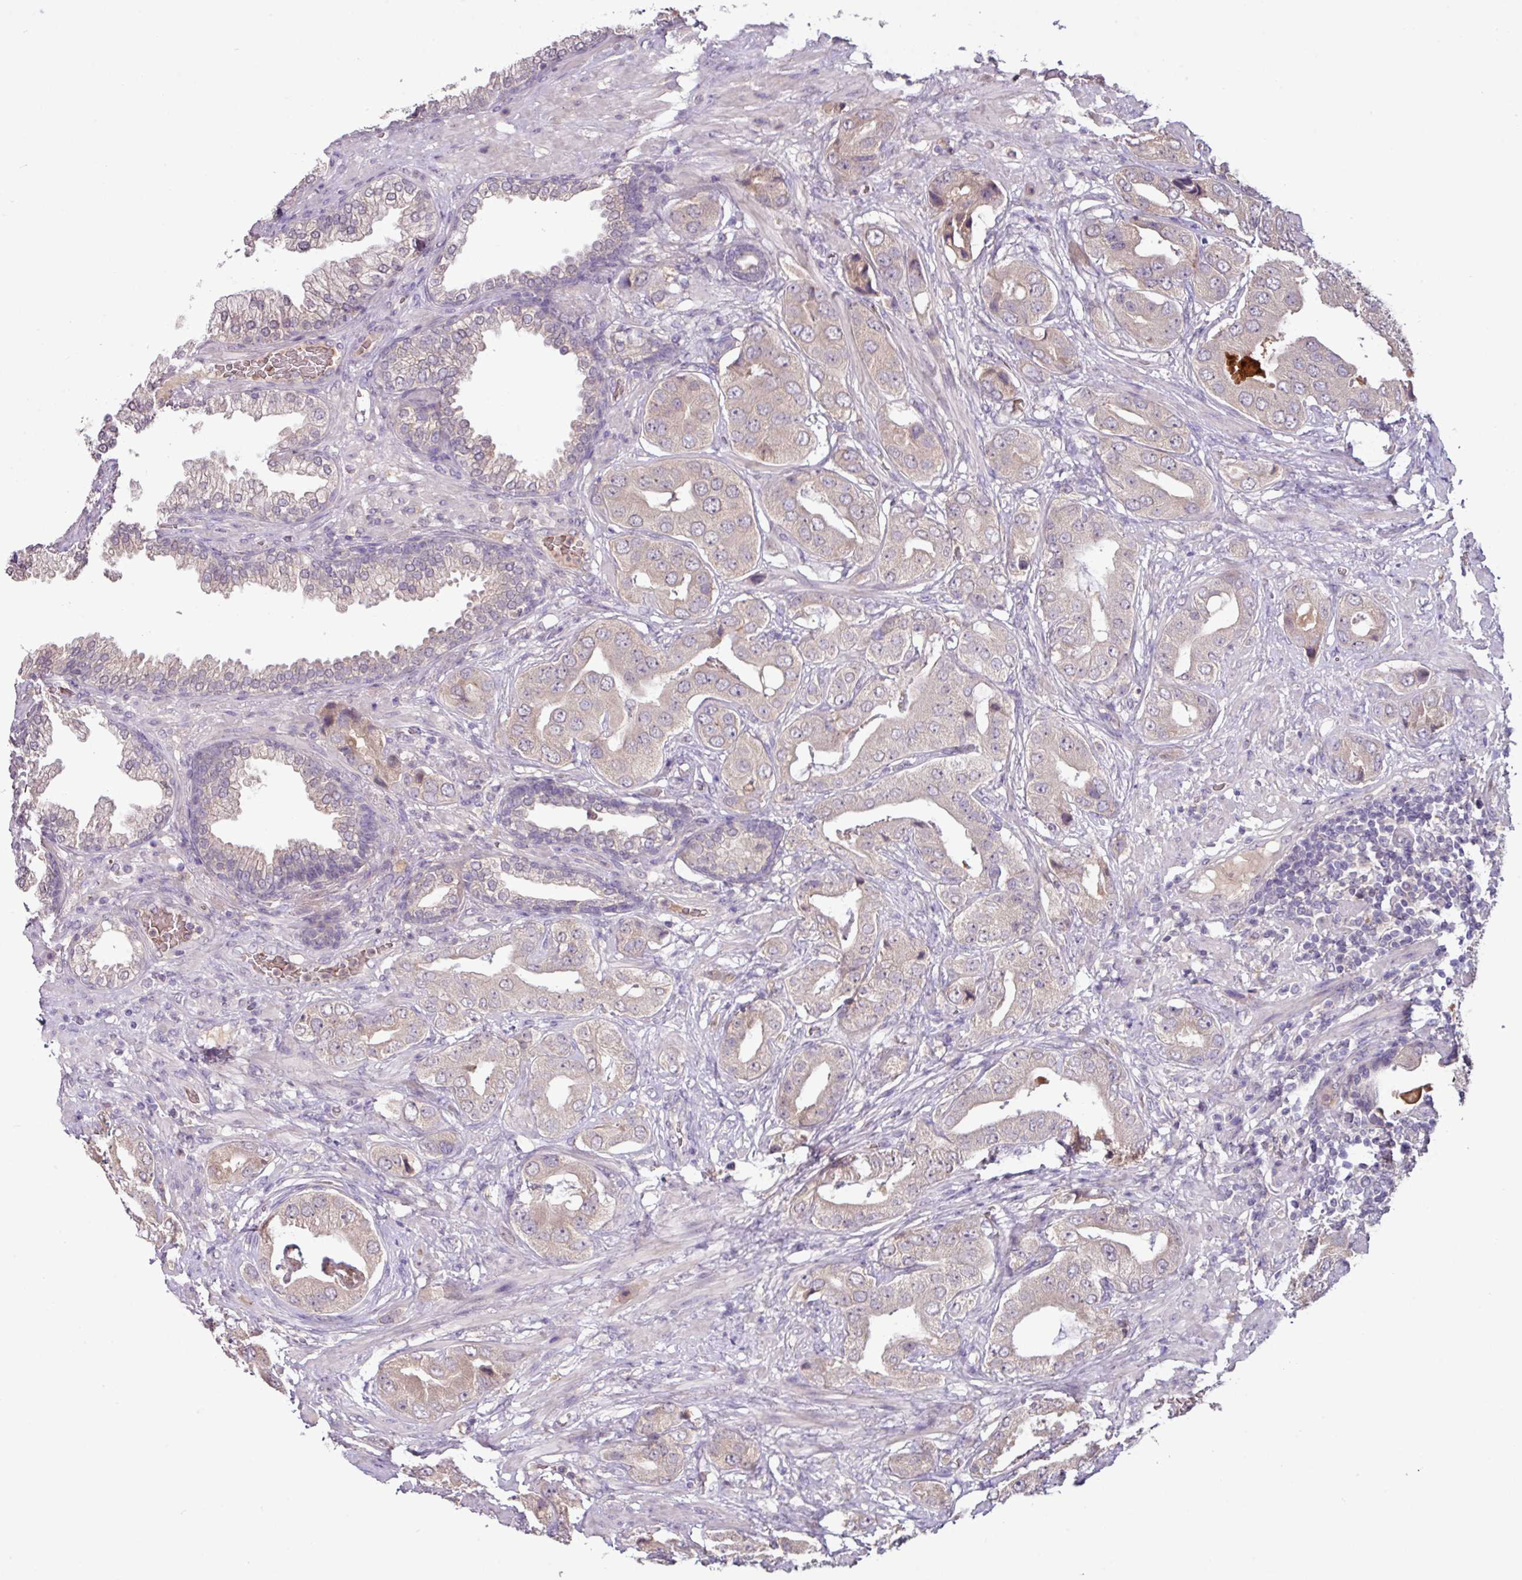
{"staining": {"intensity": "weak", "quantity": "25%-75%", "location": "cytoplasmic/membranous"}, "tissue": "prostate cancer", "cell_type": "Tumor cells", "image_type": "cancer", "snomed": [{"axis": "morphology", "description": "Adenocarcinoma, High grade"}, {"axis": "topography", "description": "Prostate"}], "caption": "IHC (DAB (3,3'-diaminobenzidine)) staining of prostate cancer shows weak cytoplasmic/membranous protein staining in about 25%-75% of tumor cells.", "gene": "SLC5A10", "patient": {"sex": "male", "age": 63}}